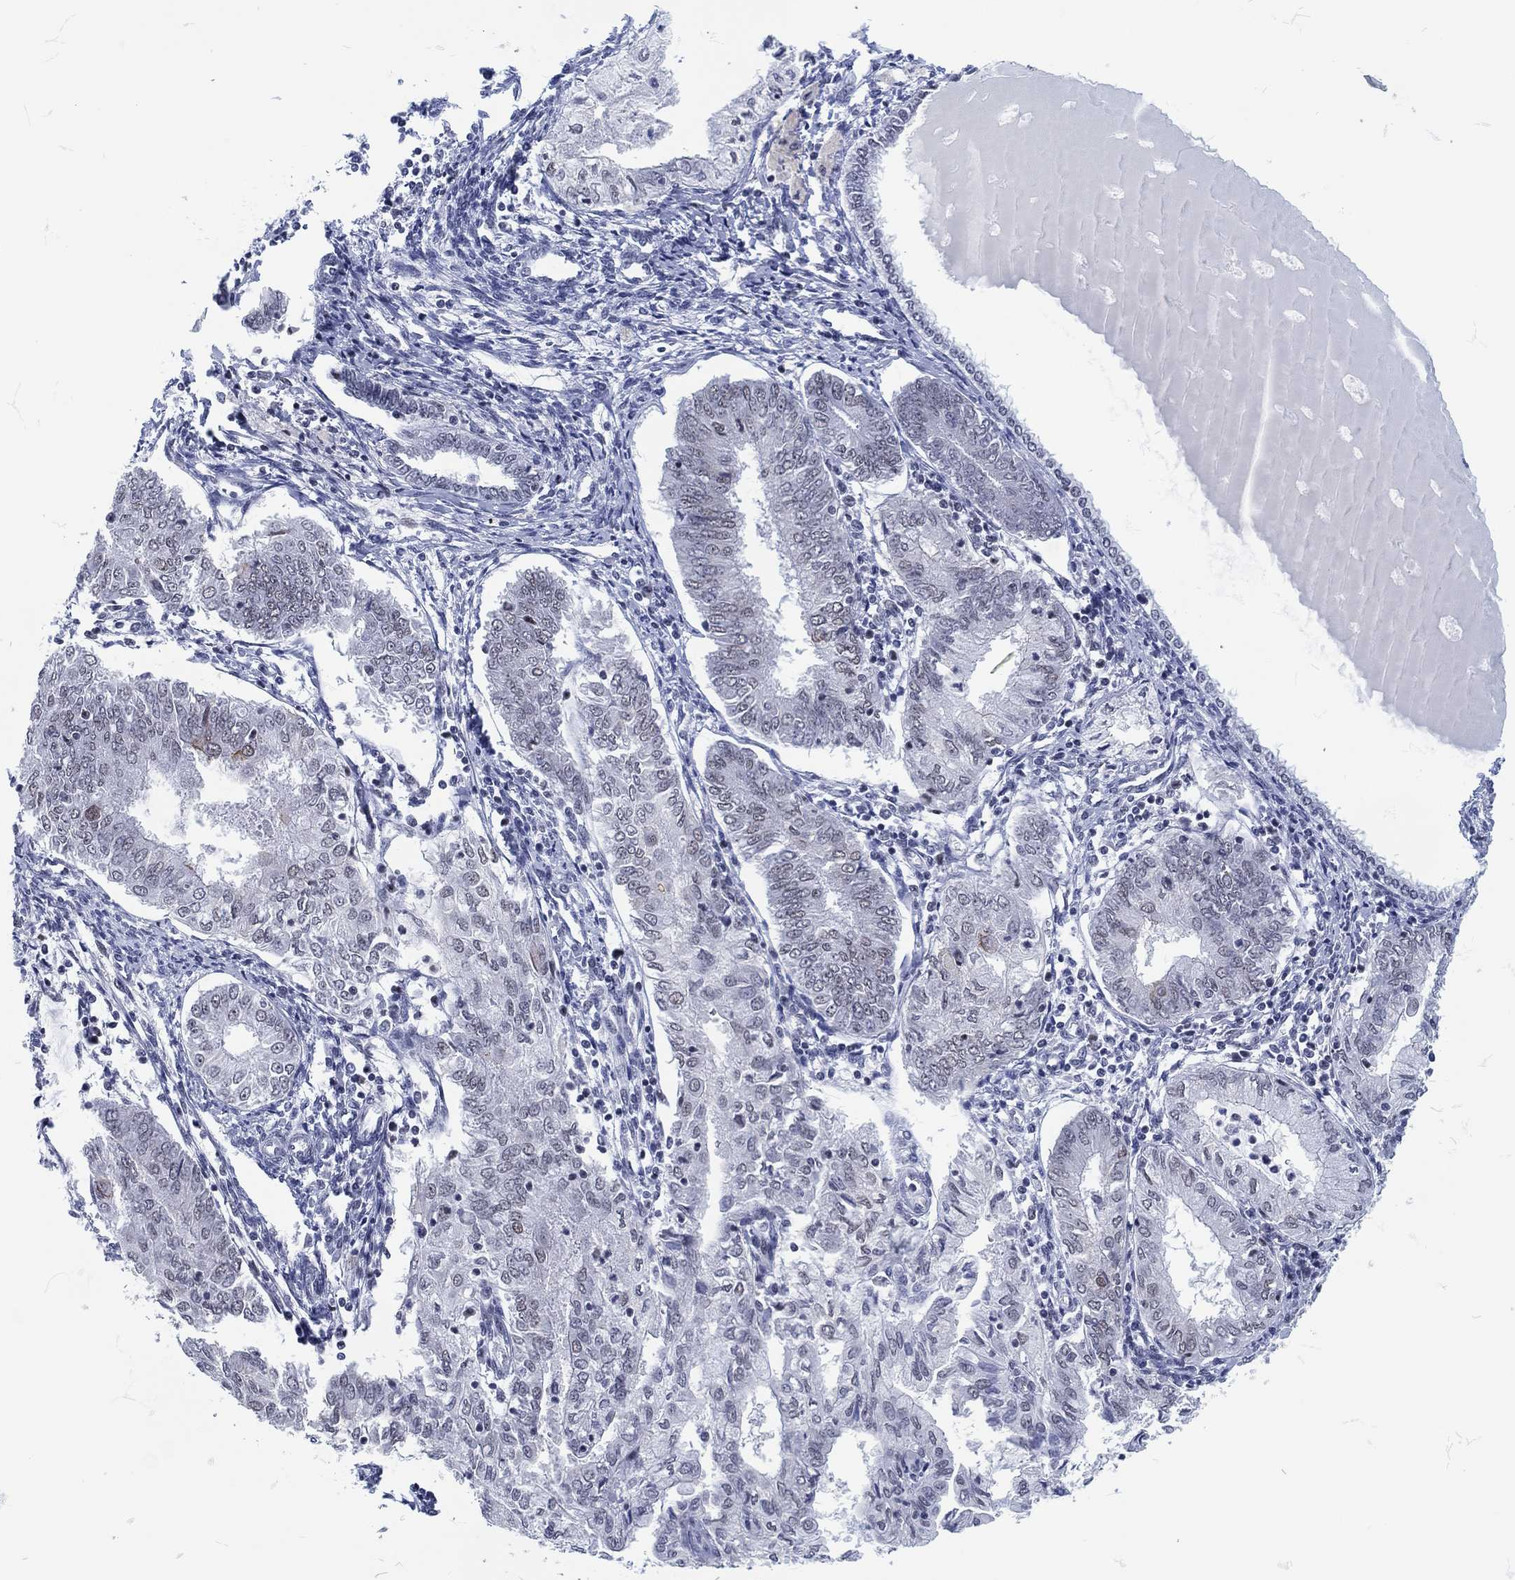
{"staining": {"intensity": "negative", "quantity": "none", "location": "none"}, "tissue": "endometrial cancer", "cell_type": "Tumor cells", "image_type": "cancer", "snomed": [{"axis": "morphology", "description": "Adenocarcinoma, NOS"}, {"axis": "topography", "description": "Endometrium"}], "caption": "IHC image of neoplastic tissue: human endometrial cancer stained with DAB shows no significant protein staining in tumor cells.", "gene": "MAPK8IP1", "patient": {"sex": "female", "age": 68}}